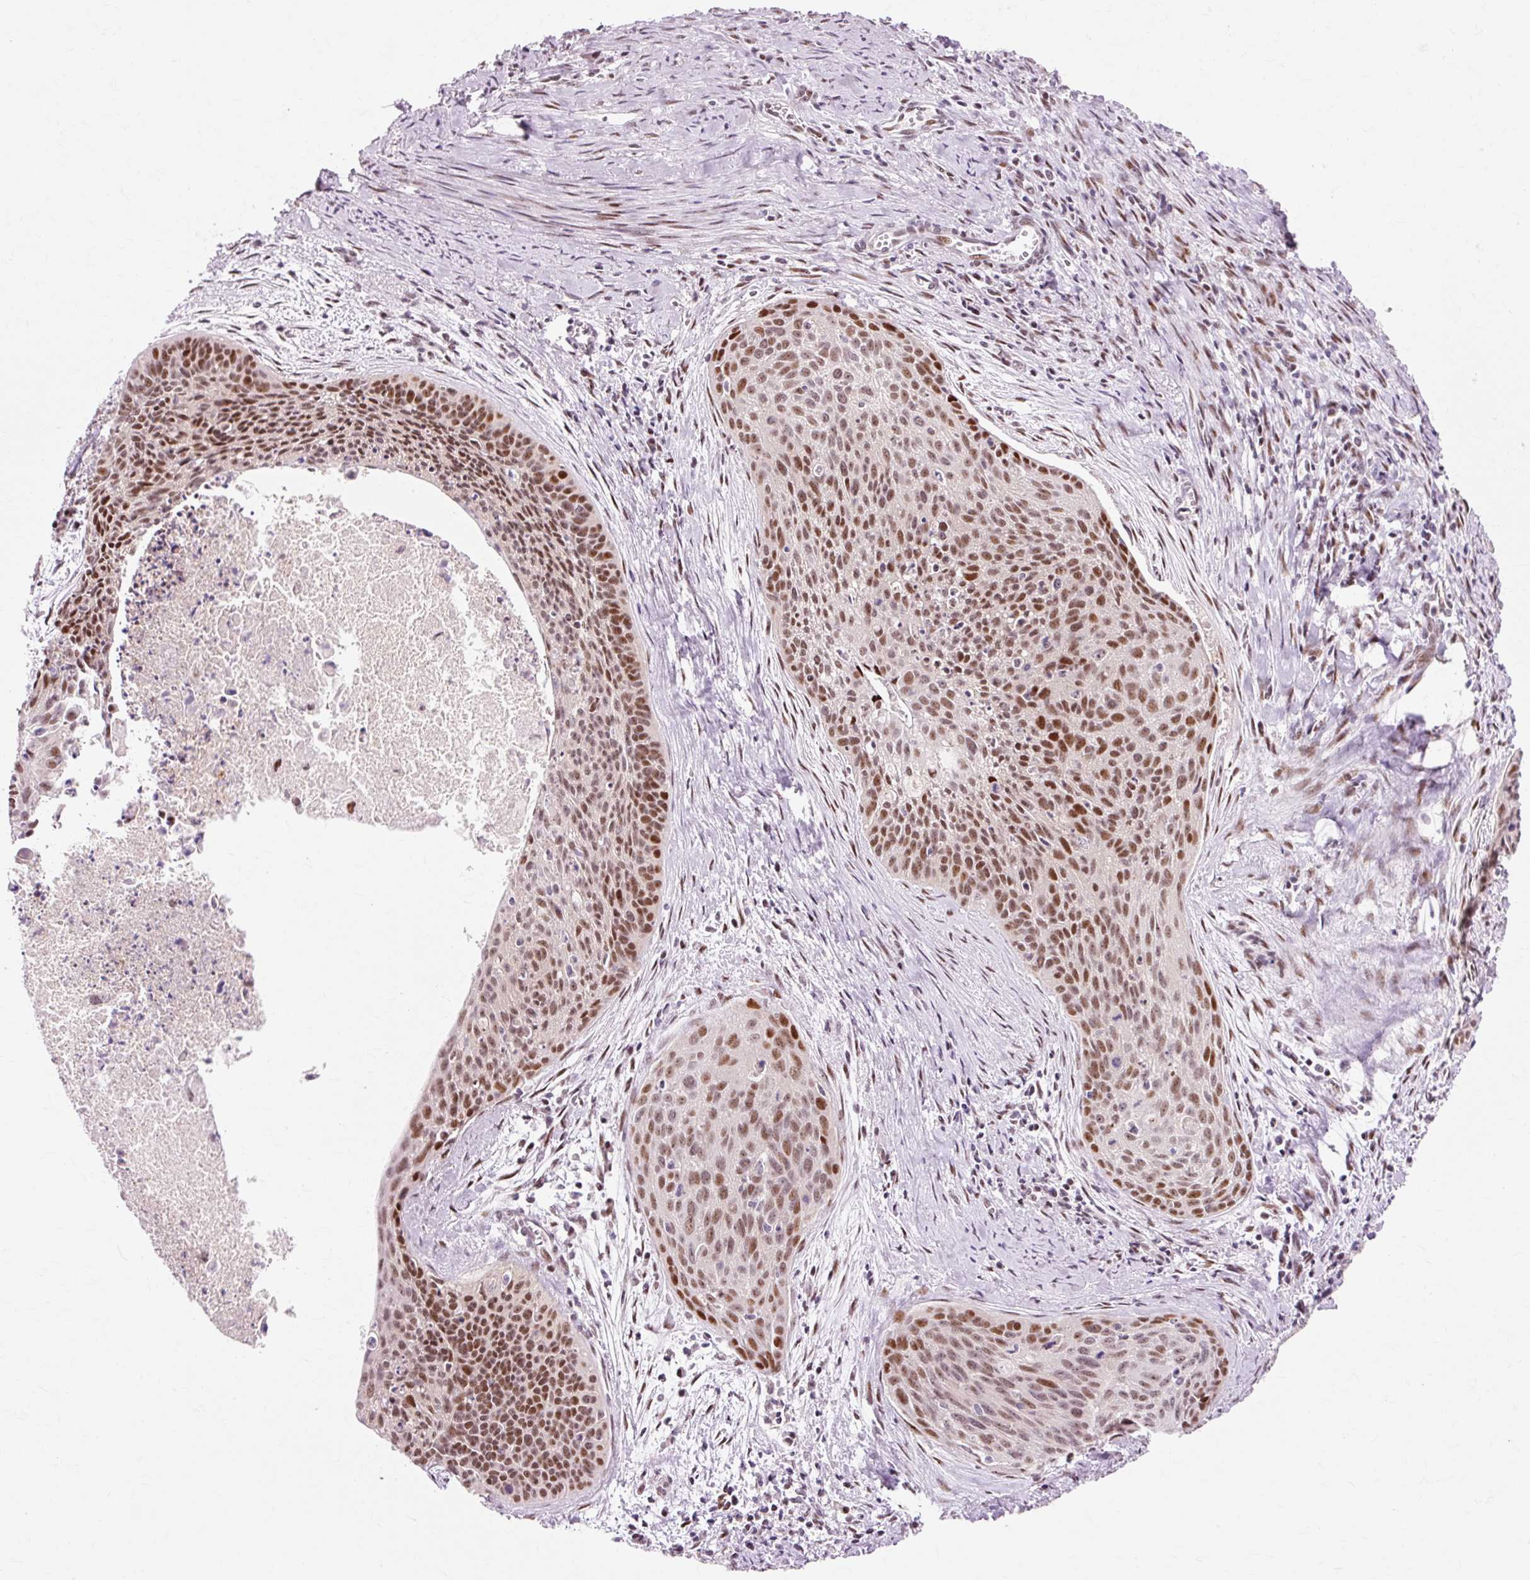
{"staining": {"intensity": "moderate", "quantity": ">75%", "location": "nuclear"}, "tissue": "cervical cancer", "cell_type": "Tumor cells", "image_type": "cancer", "snomed": [{"axis": "morphology", "description": "Squamous cell carcinoma, NOS"}, {"axis": "topography", "description": "Cervix"}], "caption": "Human cervical cancer stained with a protein marker shows moderate staining in tumor cells.", "gene": "MACROD2", "patient": {"sex": "female", "age": 55}}